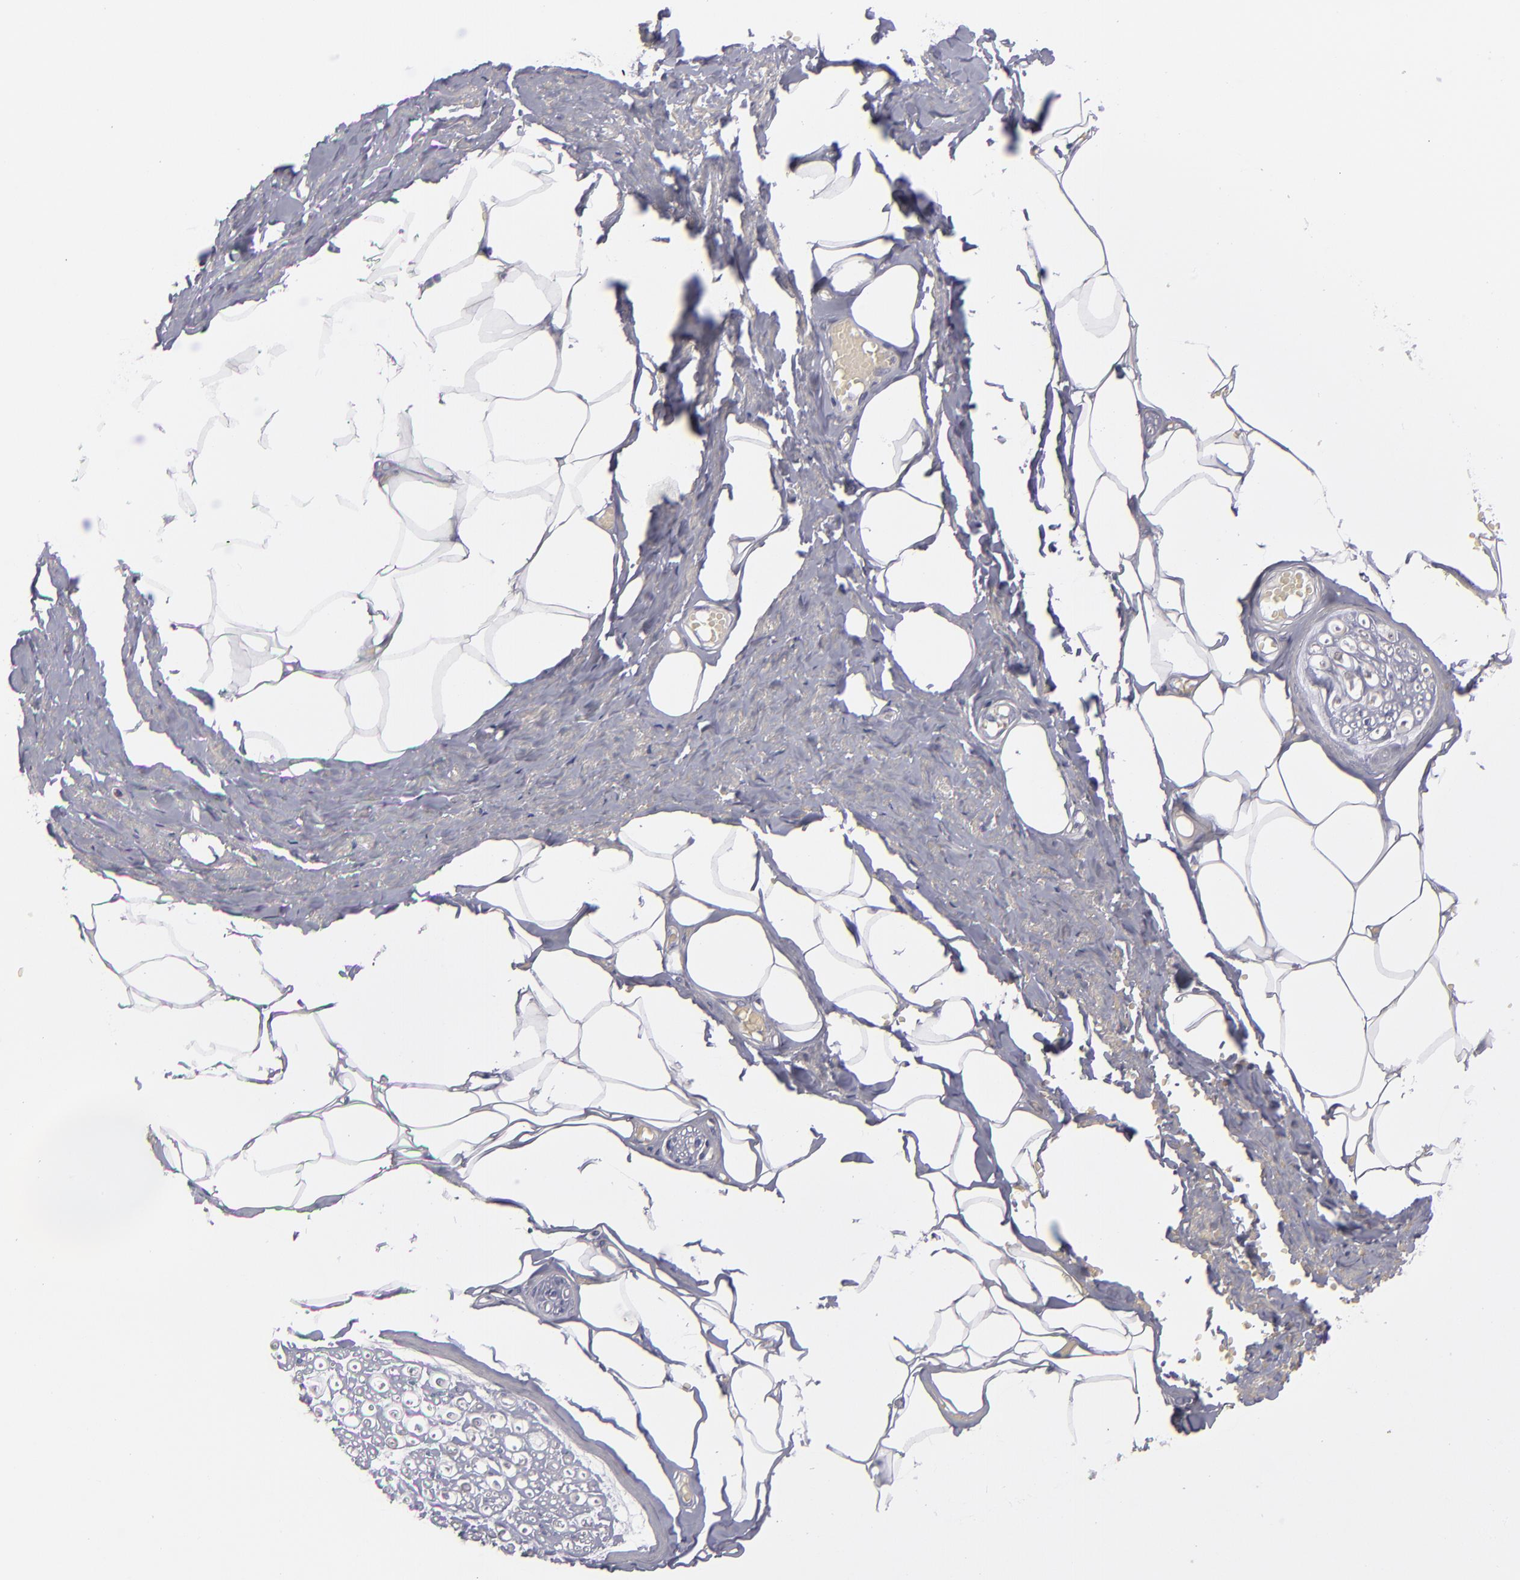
{"staining": {"intensity": "negative", "quantity": "none", "location": "none"}, "tissue": "adipose tissue", "cell_type": "Adipocytes", "image_type": "normal", "snomed": [{"axis": "morphology", "description": "Normal tissue, NOS"}, {"axis": "topography", "description": "Soft tissue"}, {"axis": "topography", "description": "Peripheral nerve tissue"}], "caption": "An image of human adipose tissue is negative for staining in adipocytes. Brightfield microscopy of immunohistochemistry (IHC) stained with DAB (3,3'-diaminobenzidine) (brown) and hematoxylin (blue), captured at high magnification.", "gene": "ANPEP", "patient": {"sex": "female", "age": 68}}